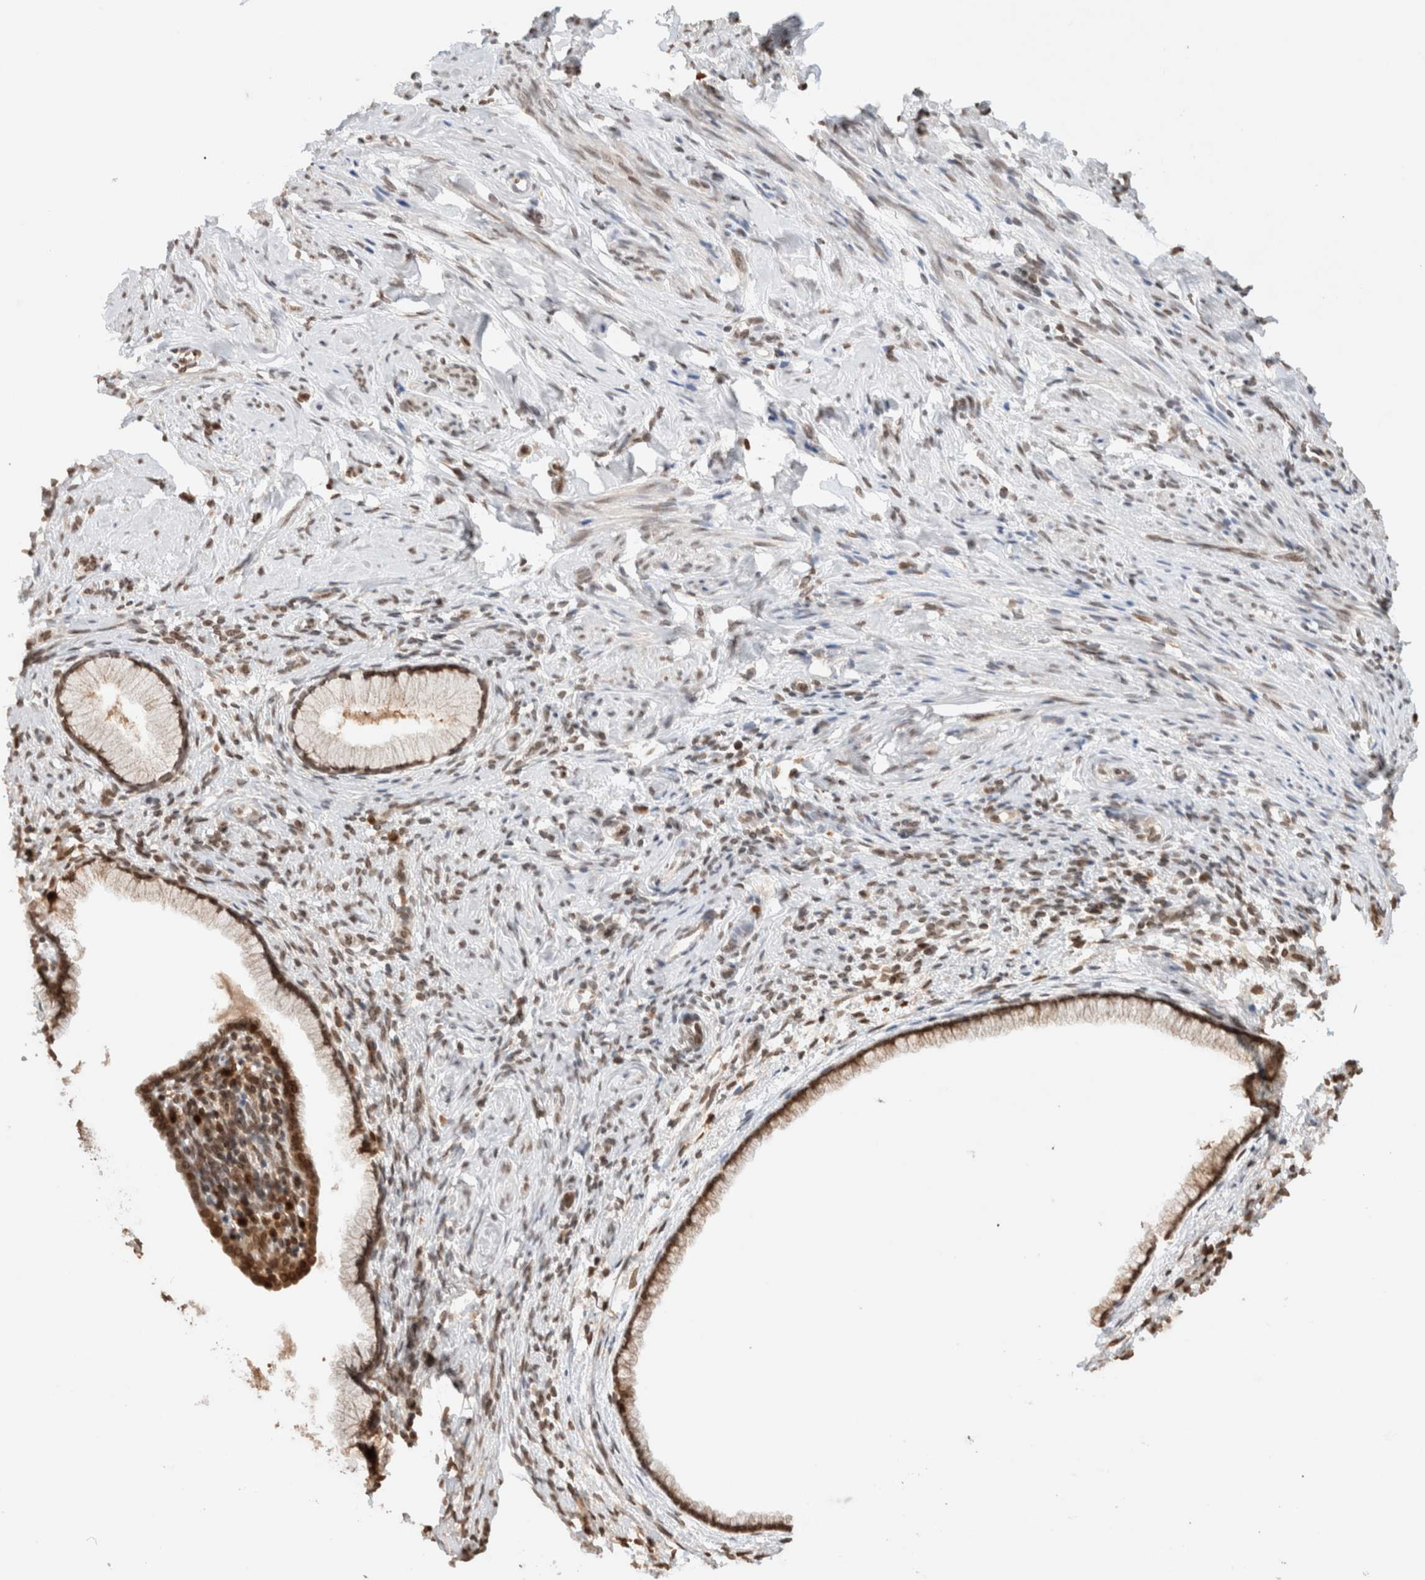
{"staining": {"intensity": "strong", "quantity": ">75%", "location": "nuclear"}, "tissue": "cervix", "cell_type": "Glandular cells", "image_type": "normal", "snomed": [{"axis": "morphology", "description": "Normal tissue, NOS"}, {"axis": "topography", "description": "Cervix"}], "caption": "The image displays staining of benign cervix, revealing strong nuclear protein expression (brown color) within glandular cells.", "gene": "TPR", "patient": {"sex": "female", "age": 75}}